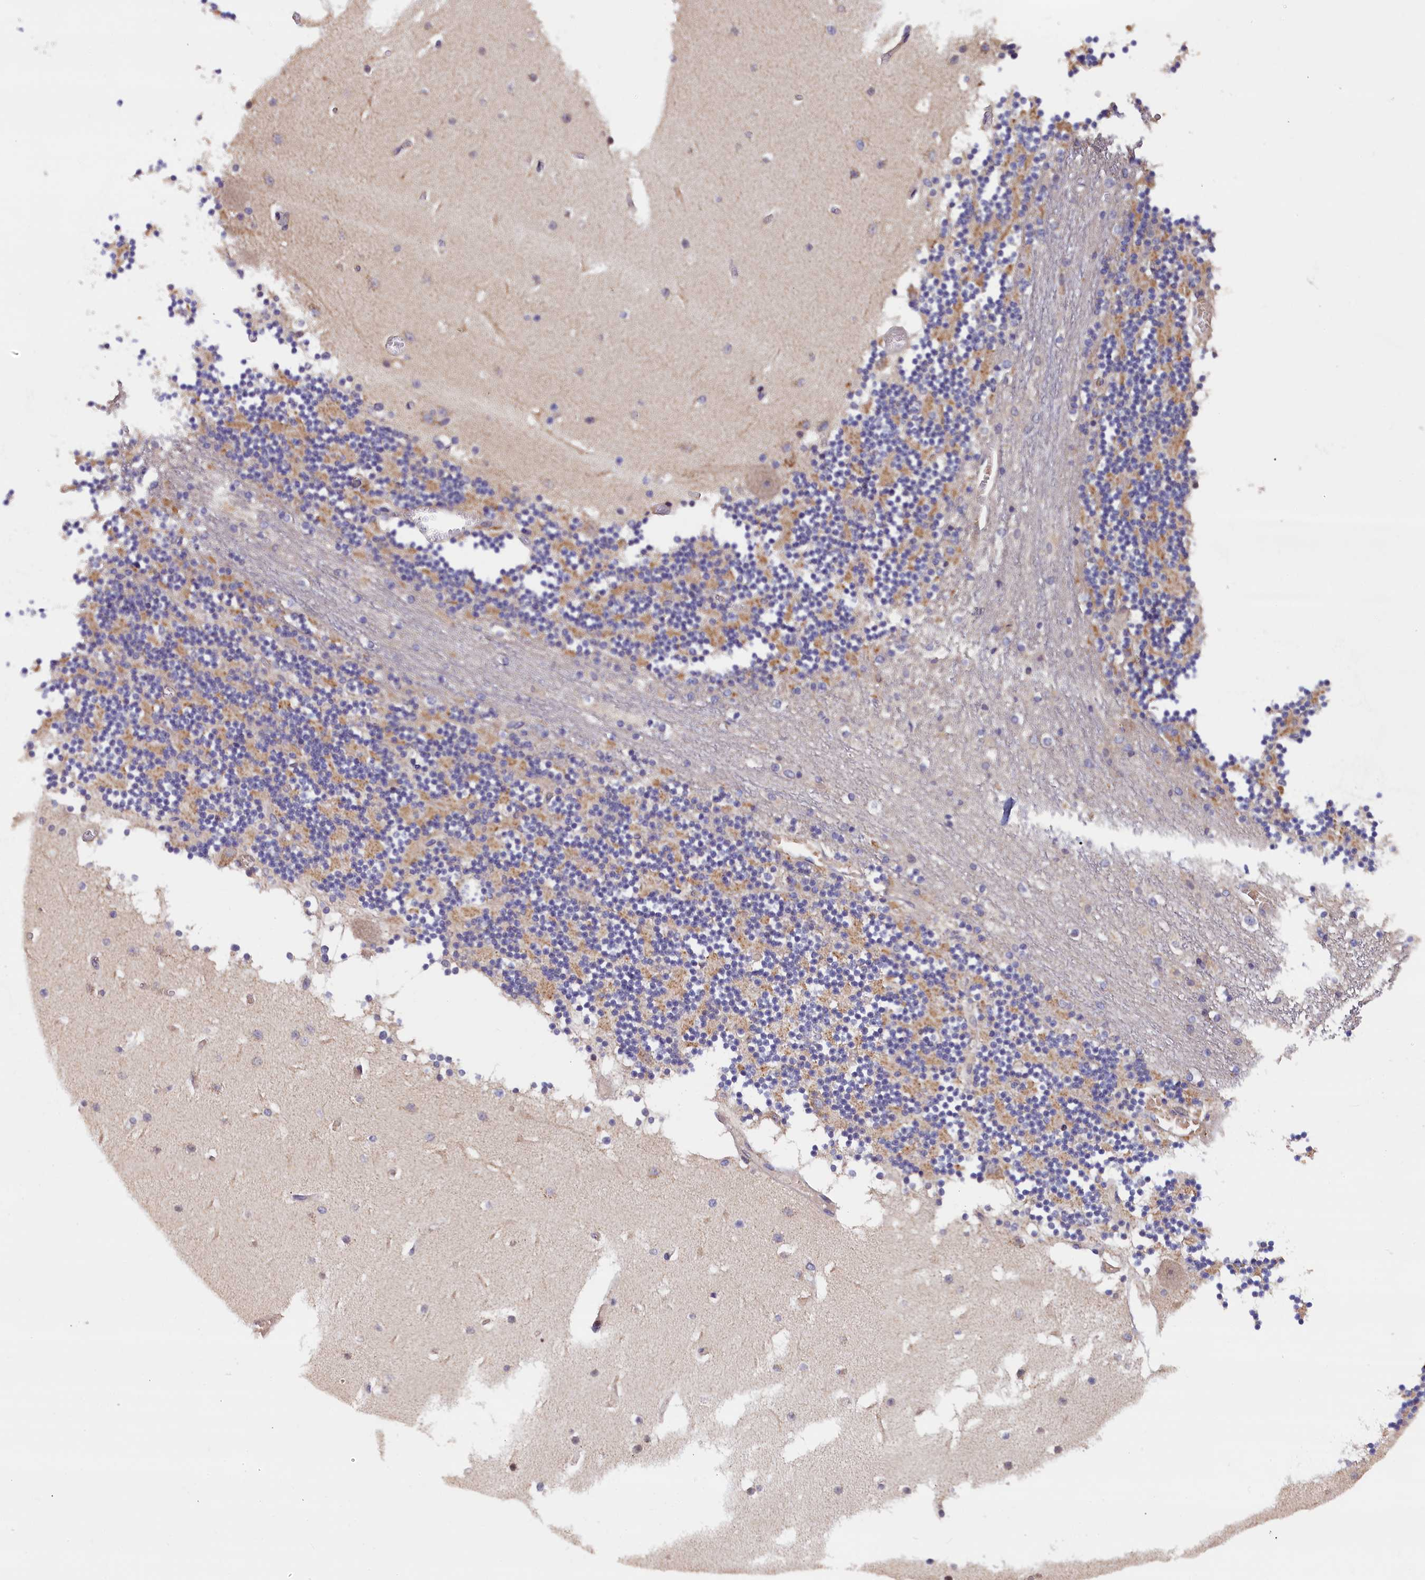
{"staining": {"intensity": "weak", "quantity": "<25%", "location": "cytoplasmic/membranous"}, "tissue": "cerebellum", "cell_type": "Cells in granular layer", "image_type": "normal", "snomed": [{"axis": "morphology", "description": "Normal tissue, NOS"}, {"axis": "topography", "description": "Cerebellum"}], "caption": "IHC of benign cerebellum displays no positivity in cells in granular layer.", "gene": "NAIP", "patient": {"sex": "female", "age": 28}}